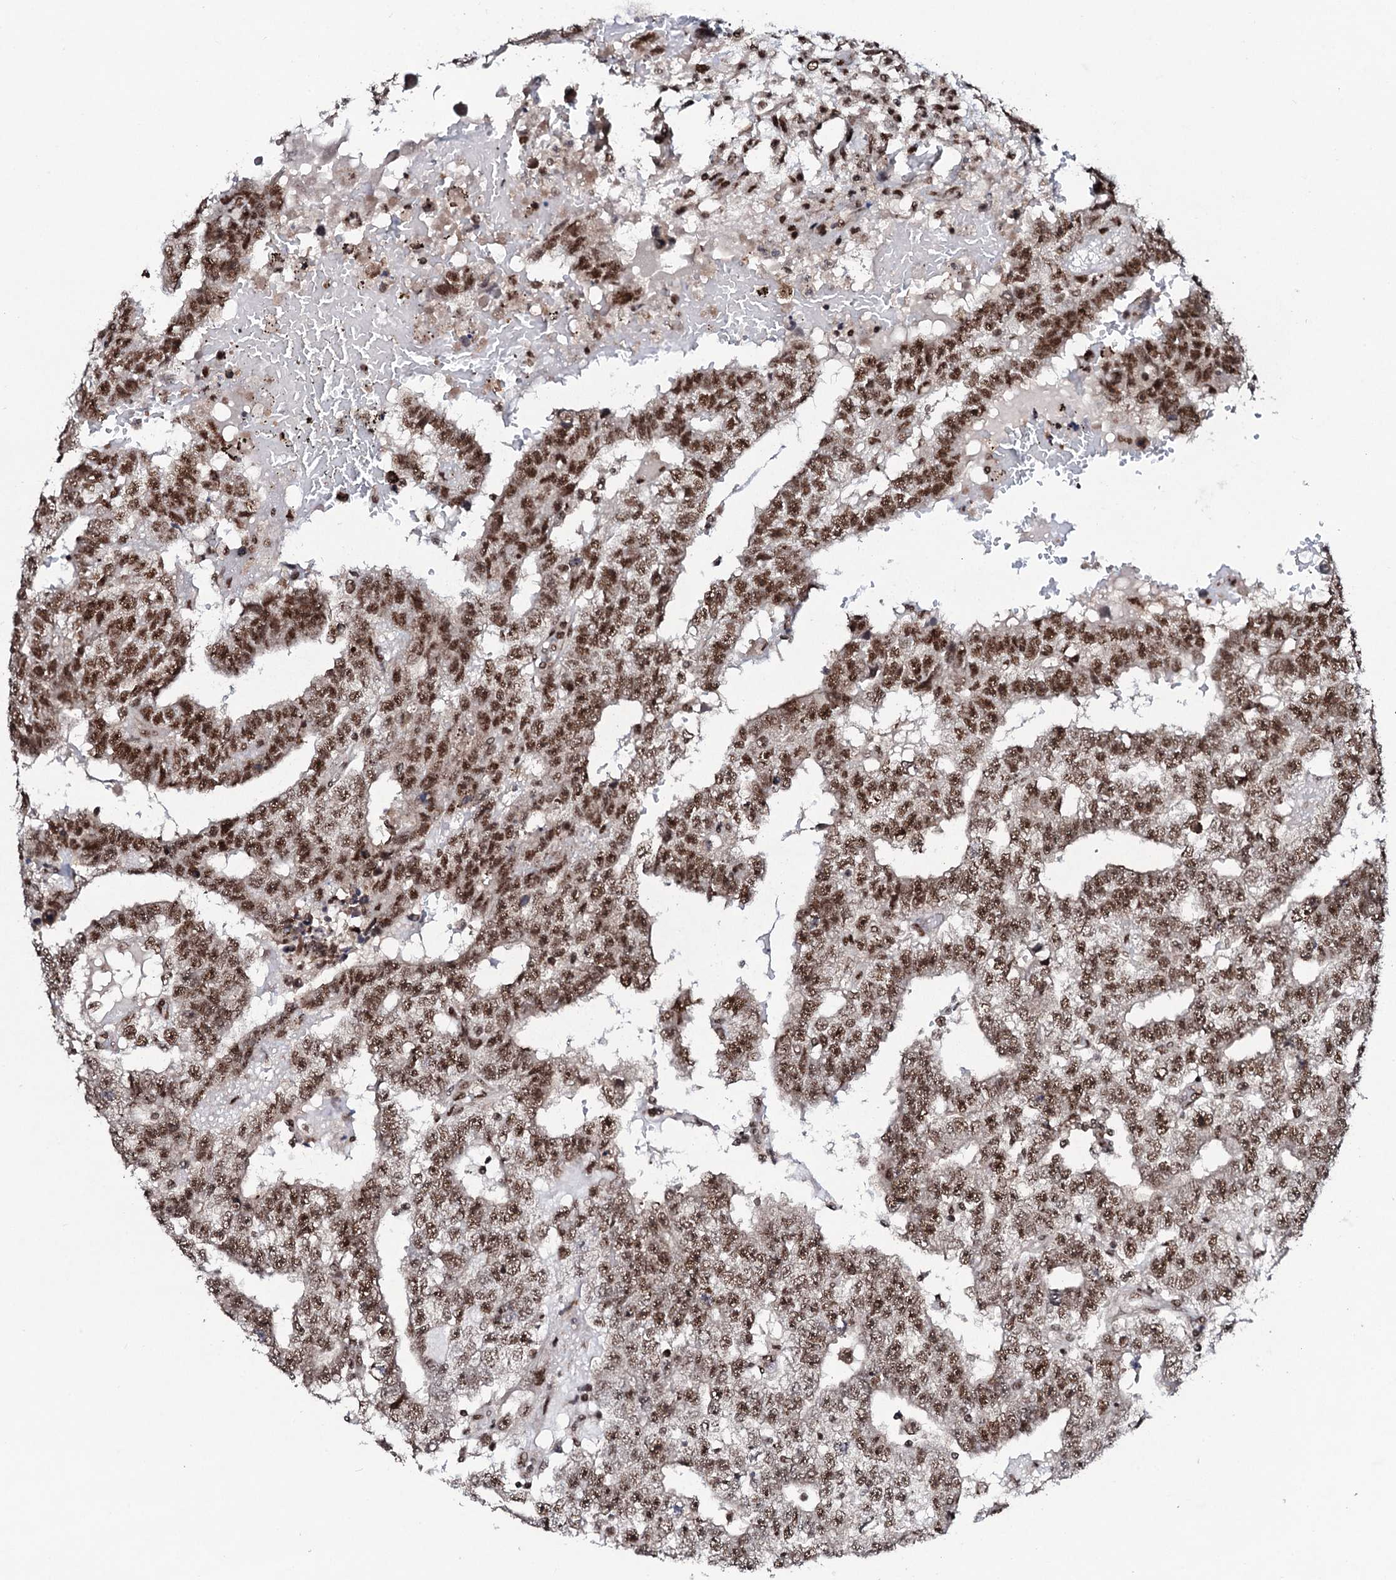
{"staining": {"intensity": "moderate", "quantity": ">75%", "location": "nuclear"}, "tissue": "testis cancer", "cell_type": "Tumor cells", "image_type": "cancer", "snomed": [{"axis": "morphology", "description": "Carcinoma, Embryonal, NOS"}, {"axis": "topography", "description": "Testis"}], "caption": "Immunohistochemistry of human testis cancer reveals medium levels of moderate nuclear expression in about >75% of tumor cells.", "gene": "PRPF18", "patient": {"sex": "male", "age": 25}}